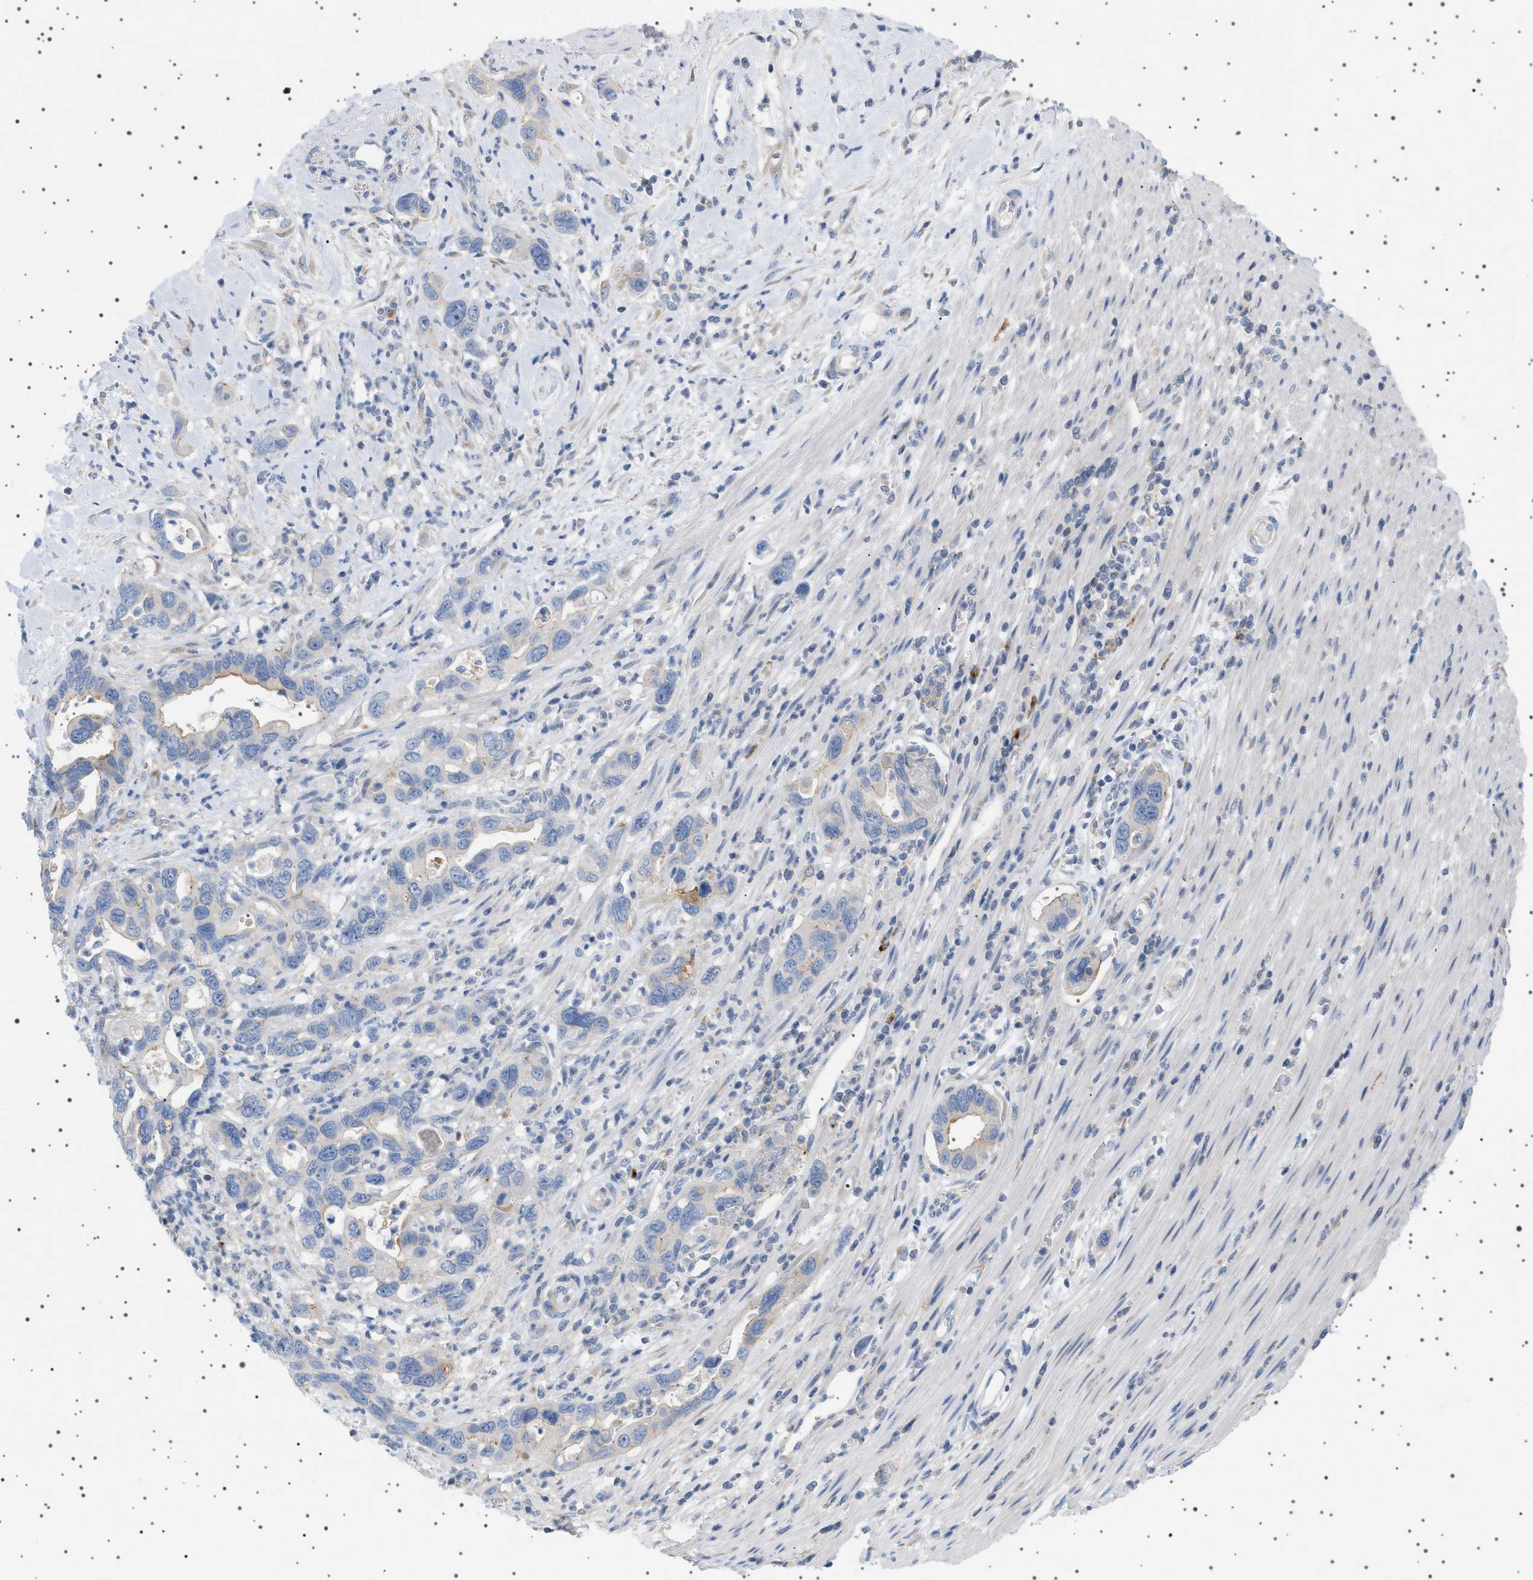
{"staining": {"intensity": "negative", "quantity": "none", "location": "none"}, "tissue": "pancreatic cancer", "cell_type": "Tumor cells", "image_type": "cancer", "snomed": [{"axis": "morphology", "description": "Adenocarcinoma, NOS"}, {"axis": "topography", "description": "Pancreas"}], "caption": "This image is of pancreatic adenocarcinoma stained with immunohistochemistry (IHC) to label a protein in brown with the nuclei are counter-stained blue. There is no expression in tumor cells.", "gene": "ADCY10", "patient": {"sex": "female", "age": 70}}